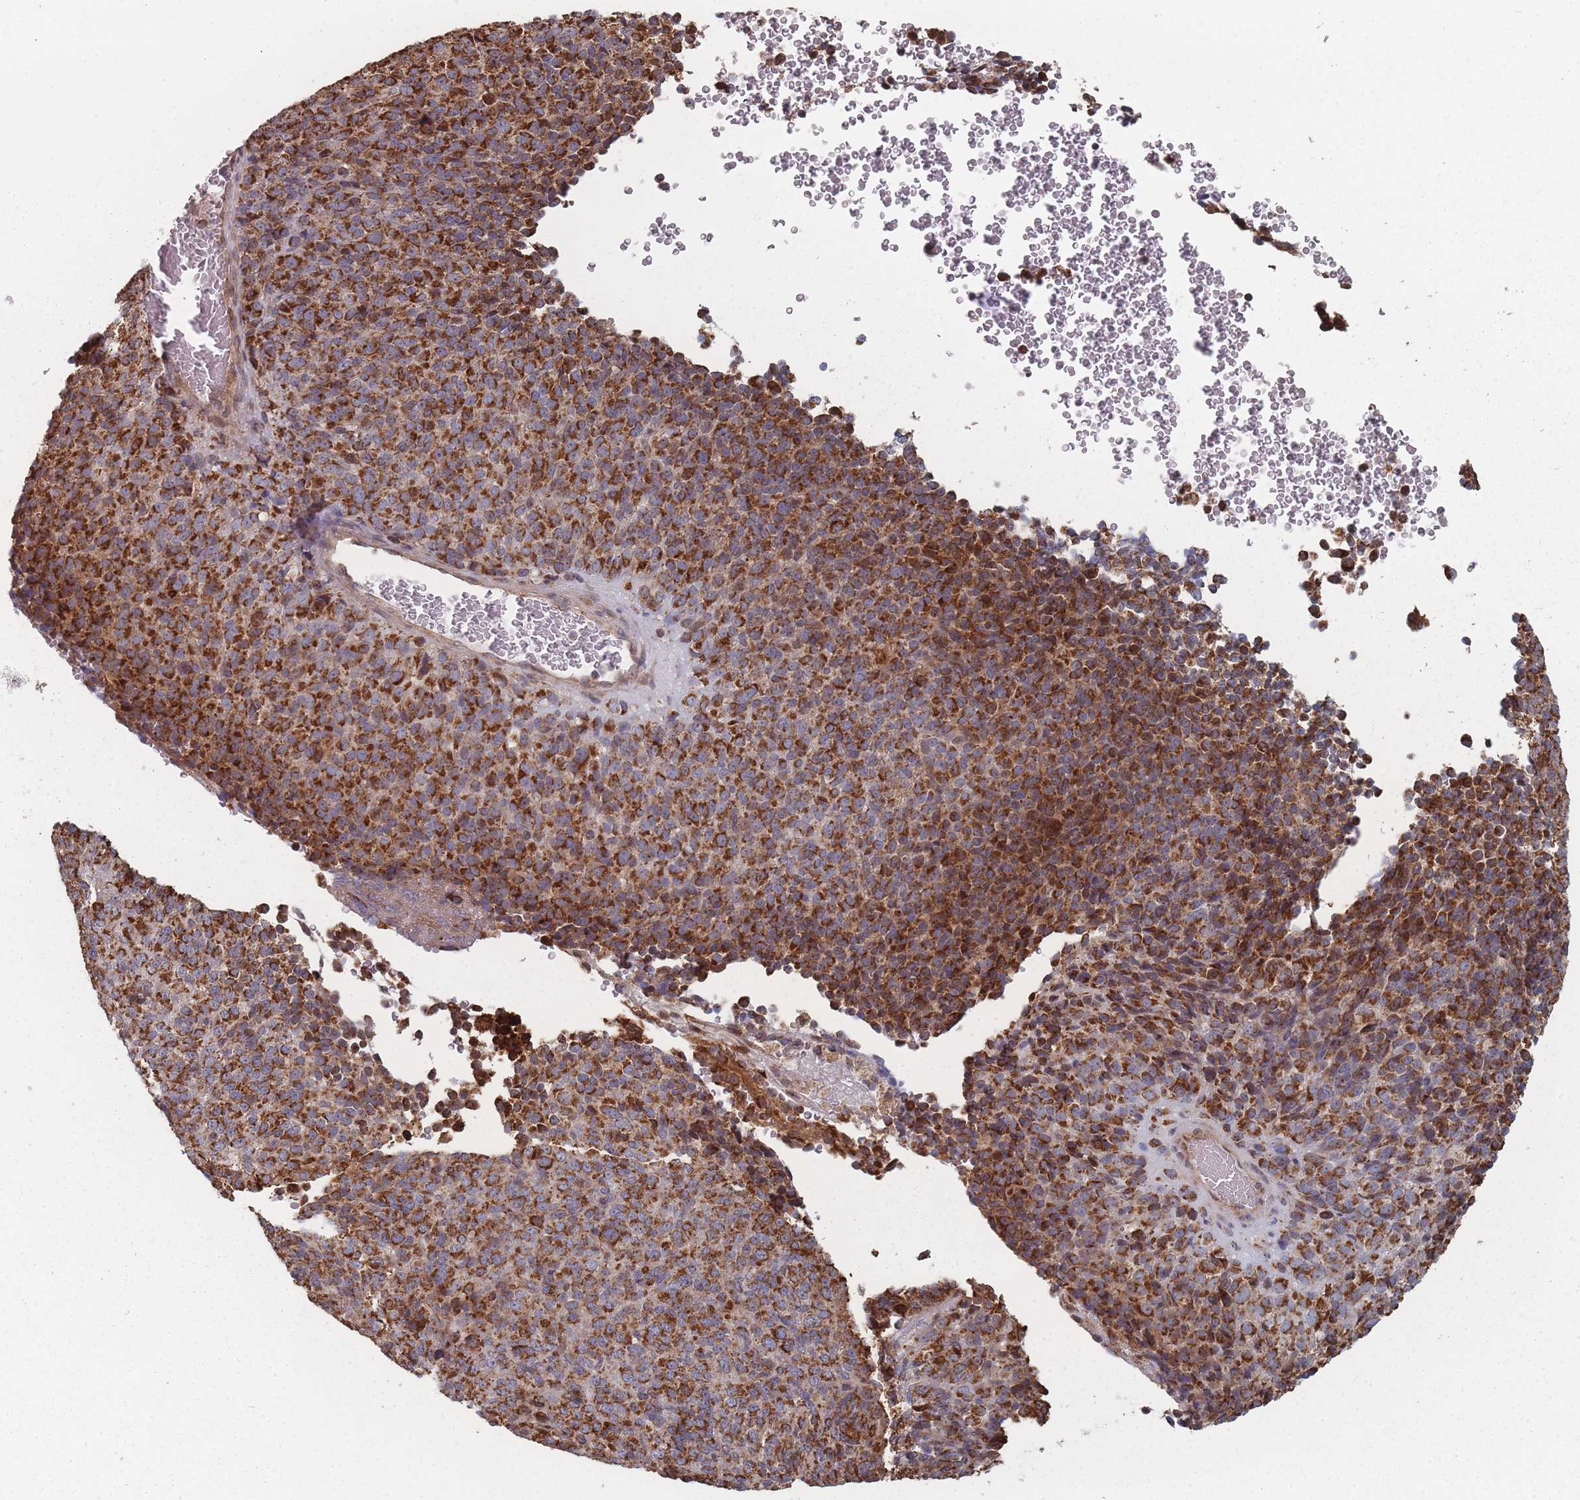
{"staining": {"intensity": "strong", "quantity": ">75%", "location": "cytoplasmic/membranous"}, "tissue": "melanoma", "cell_type": "Tumor cells", "image_type": "cancer", "snomed": [{"axis": "morphology", "description": "Malignant melanoma, Metastatic site"}, {"axis": "topography", "description": "Brain"}], "caption": "Malignant melanoma (metastatic site) stained for a protein reveals strong cytoplasmic/membranous positivity in tumor cells.", "gene": "PSMB3", "patient": {"sex": "female", "age": 56}}